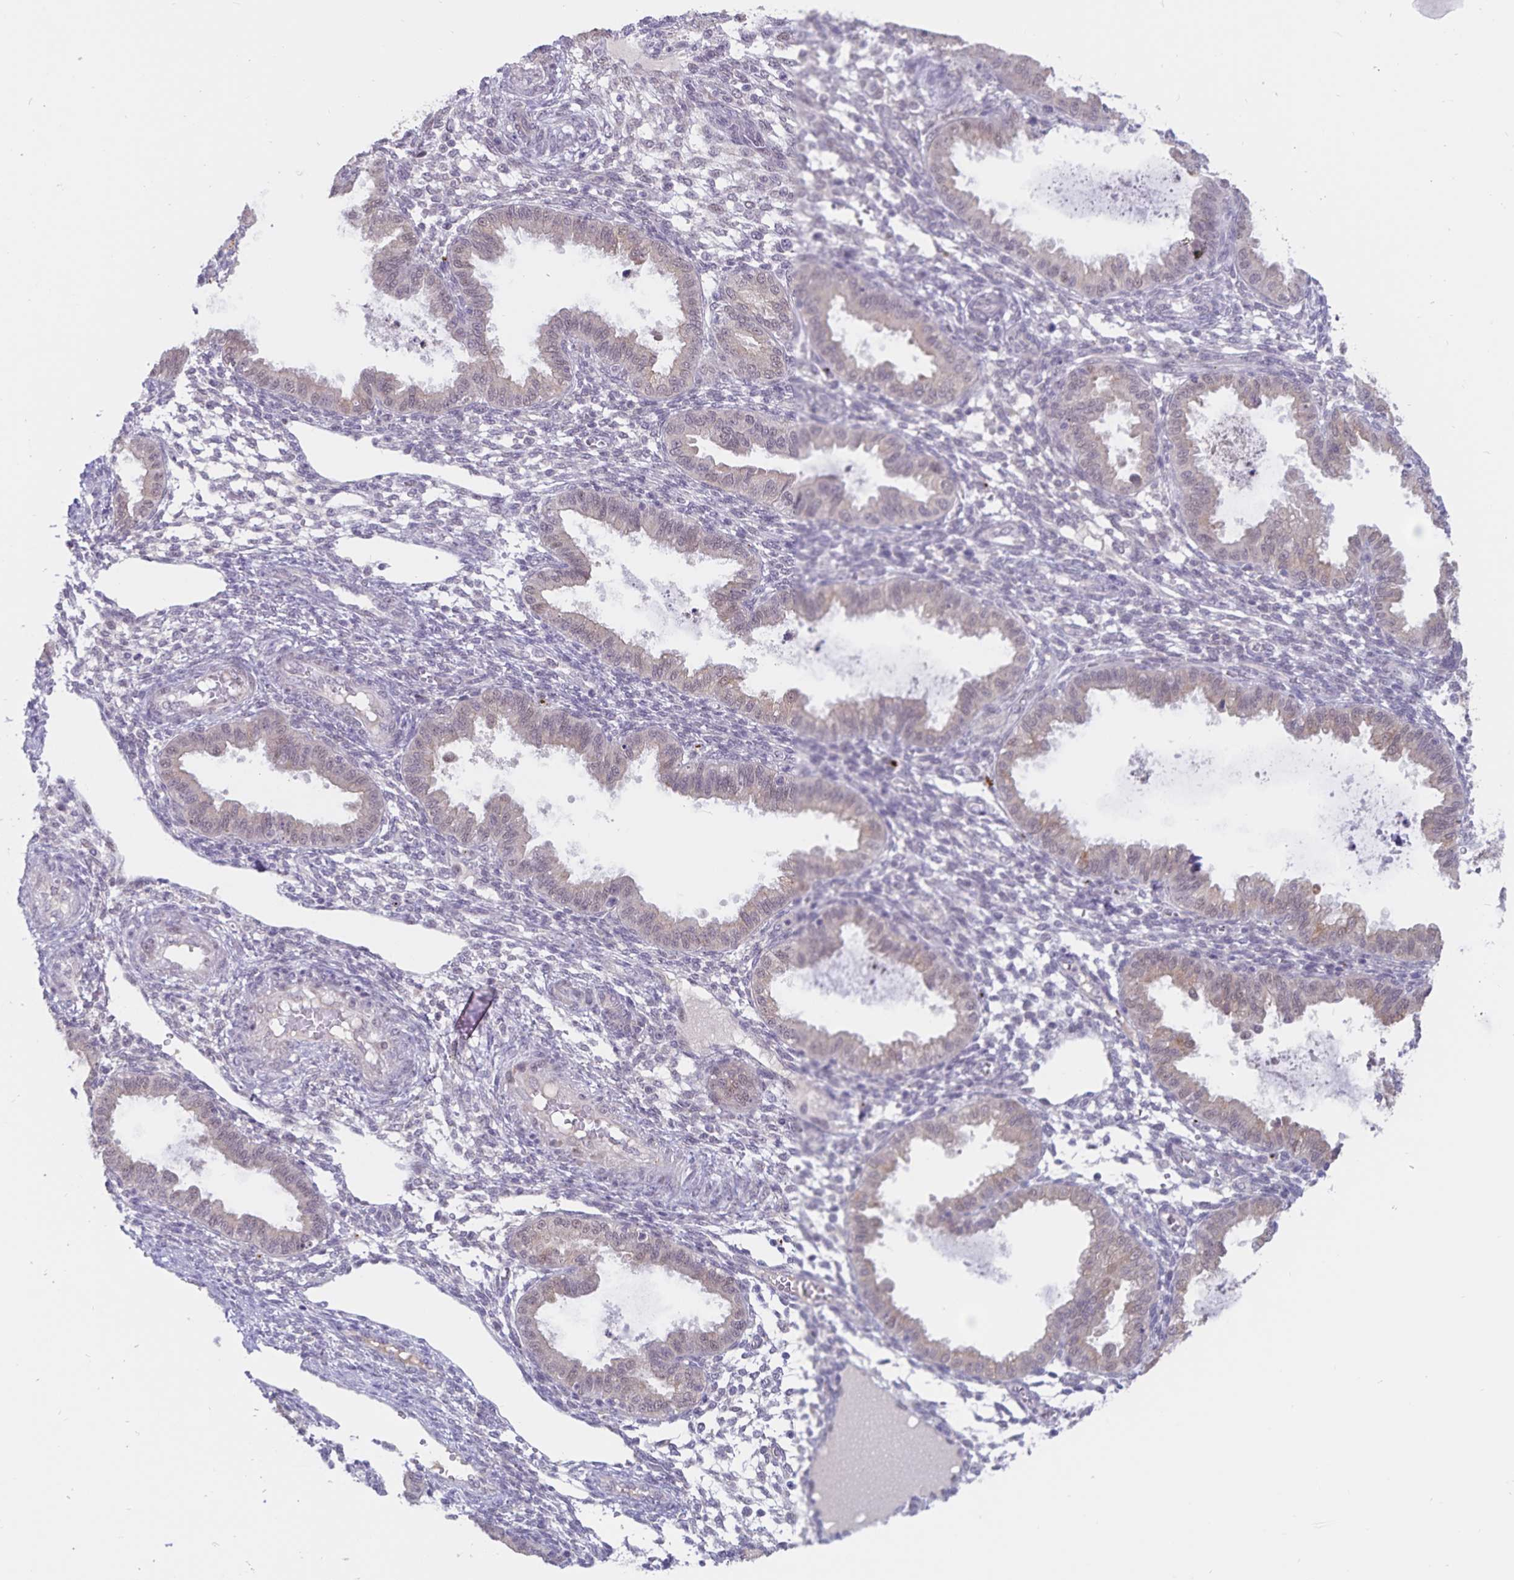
{"staining": {"intensity": "negative", "quantity": "none", "location": "none"}, "tissue": "endometrium", "cell_type": "Cells in endometrial stroma", "image_type": "normal", "snomed": [{"axis": "morphology", "description": "Normal tissue, NOS"}, {"axis": "topography", "description": "Endometrium"}], "caption": "Cells in endometrial stroma are negative for brown protein staining in normal endometrium. Nuclei are stained in blue.", "gene": "ATP2A2", "patient": {"sex": "female", "age": 33}}